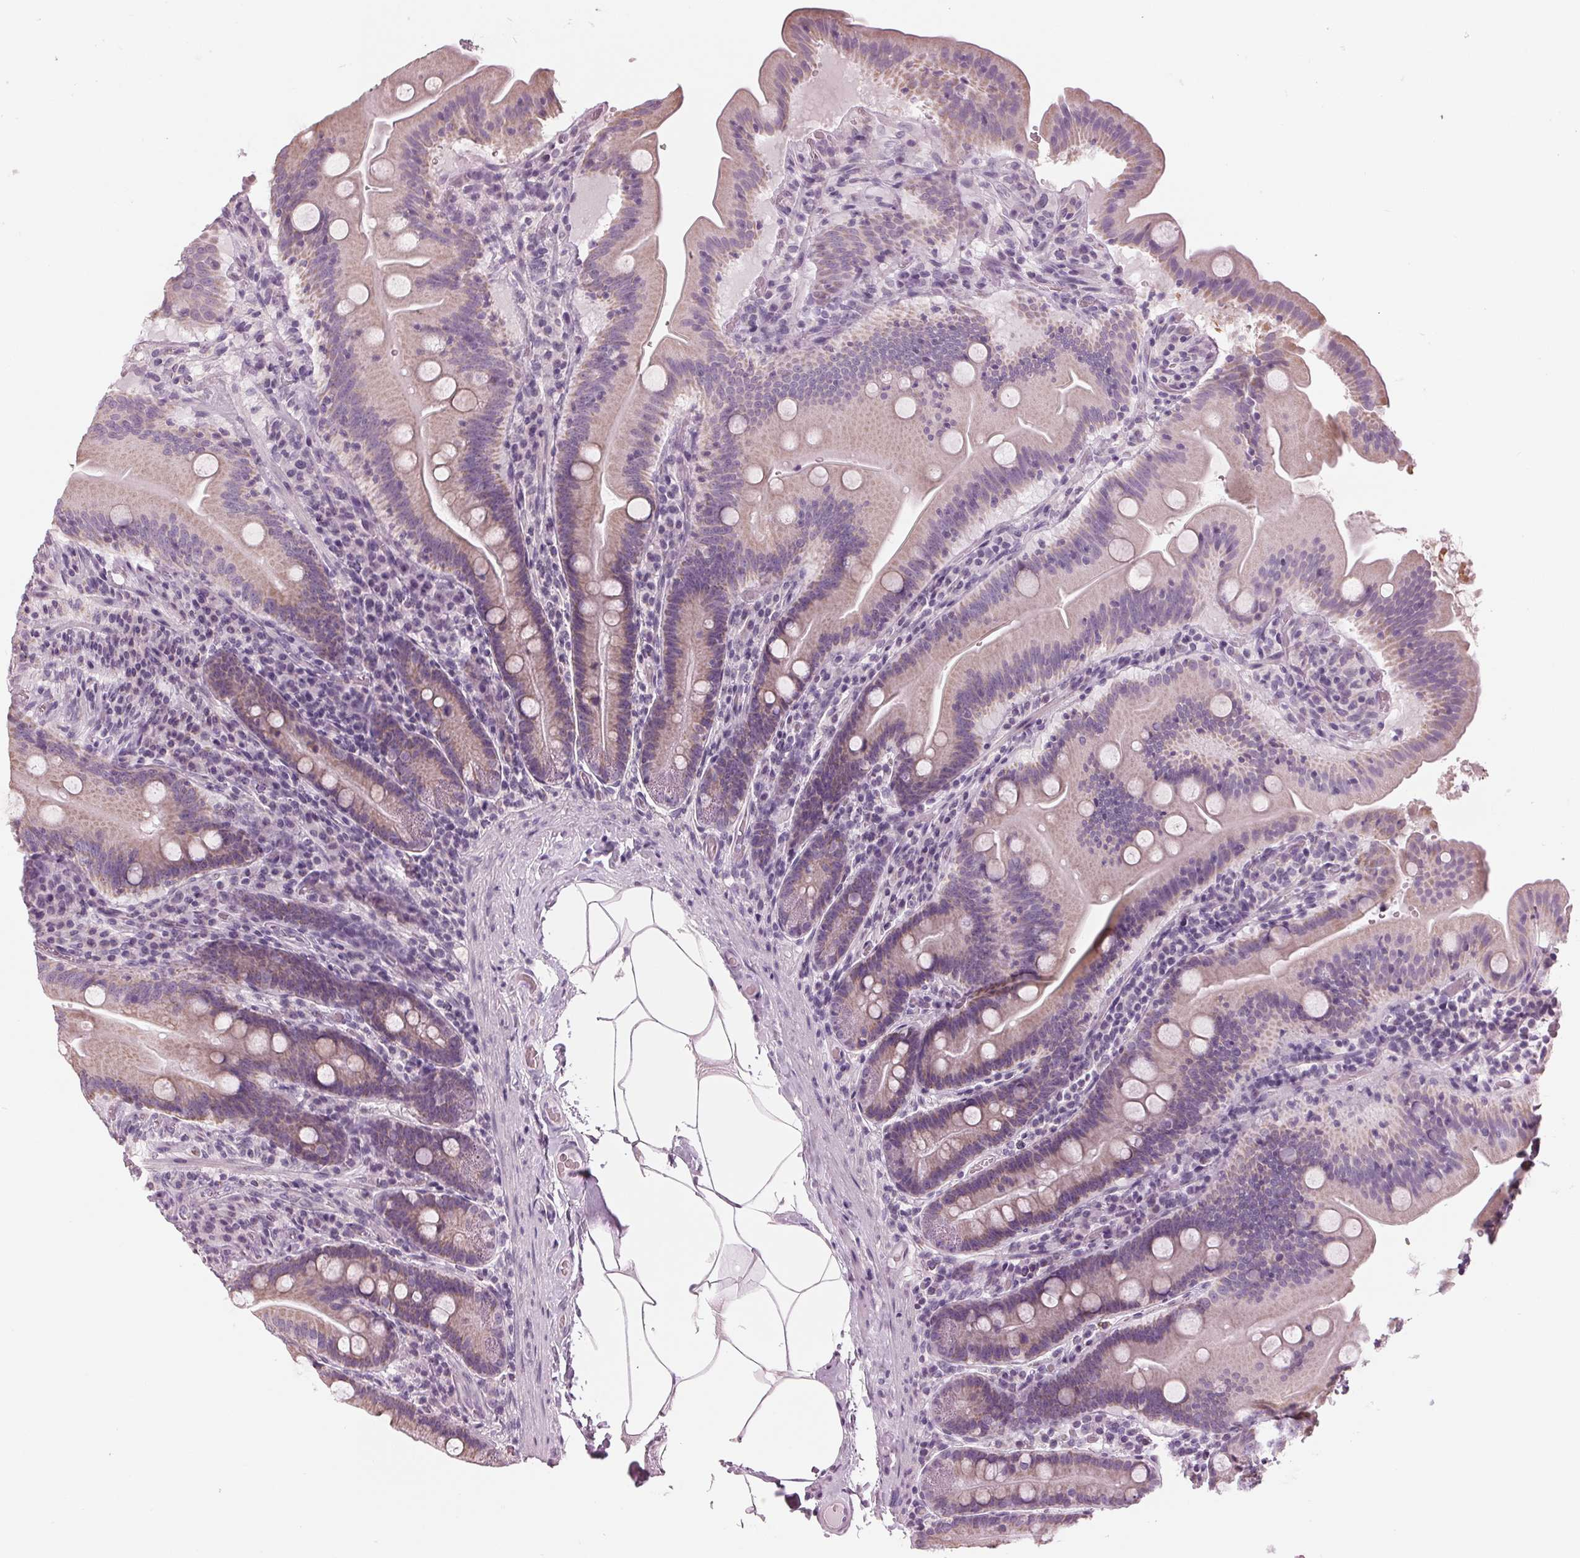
{"staining": {"intensity": "weak", "quantity": "<25%", "location": "cytoplasmic/membranous"}, "tissue": "small intestine", "cell_type": "Glandular cells", "image_type": "normal", "snomed": [{"axis": "morphology", "description": "Normal tissue, NOS"}, {"axis": "topography", "description": "Small intestine"}], "caption": "Human small intestine stained for a protein using immunohistochemistry (IHC) demonstrates no expression in glandular cells.", "gene": "SAMD4A", "patient": {"sex": "male", "age": 37}}